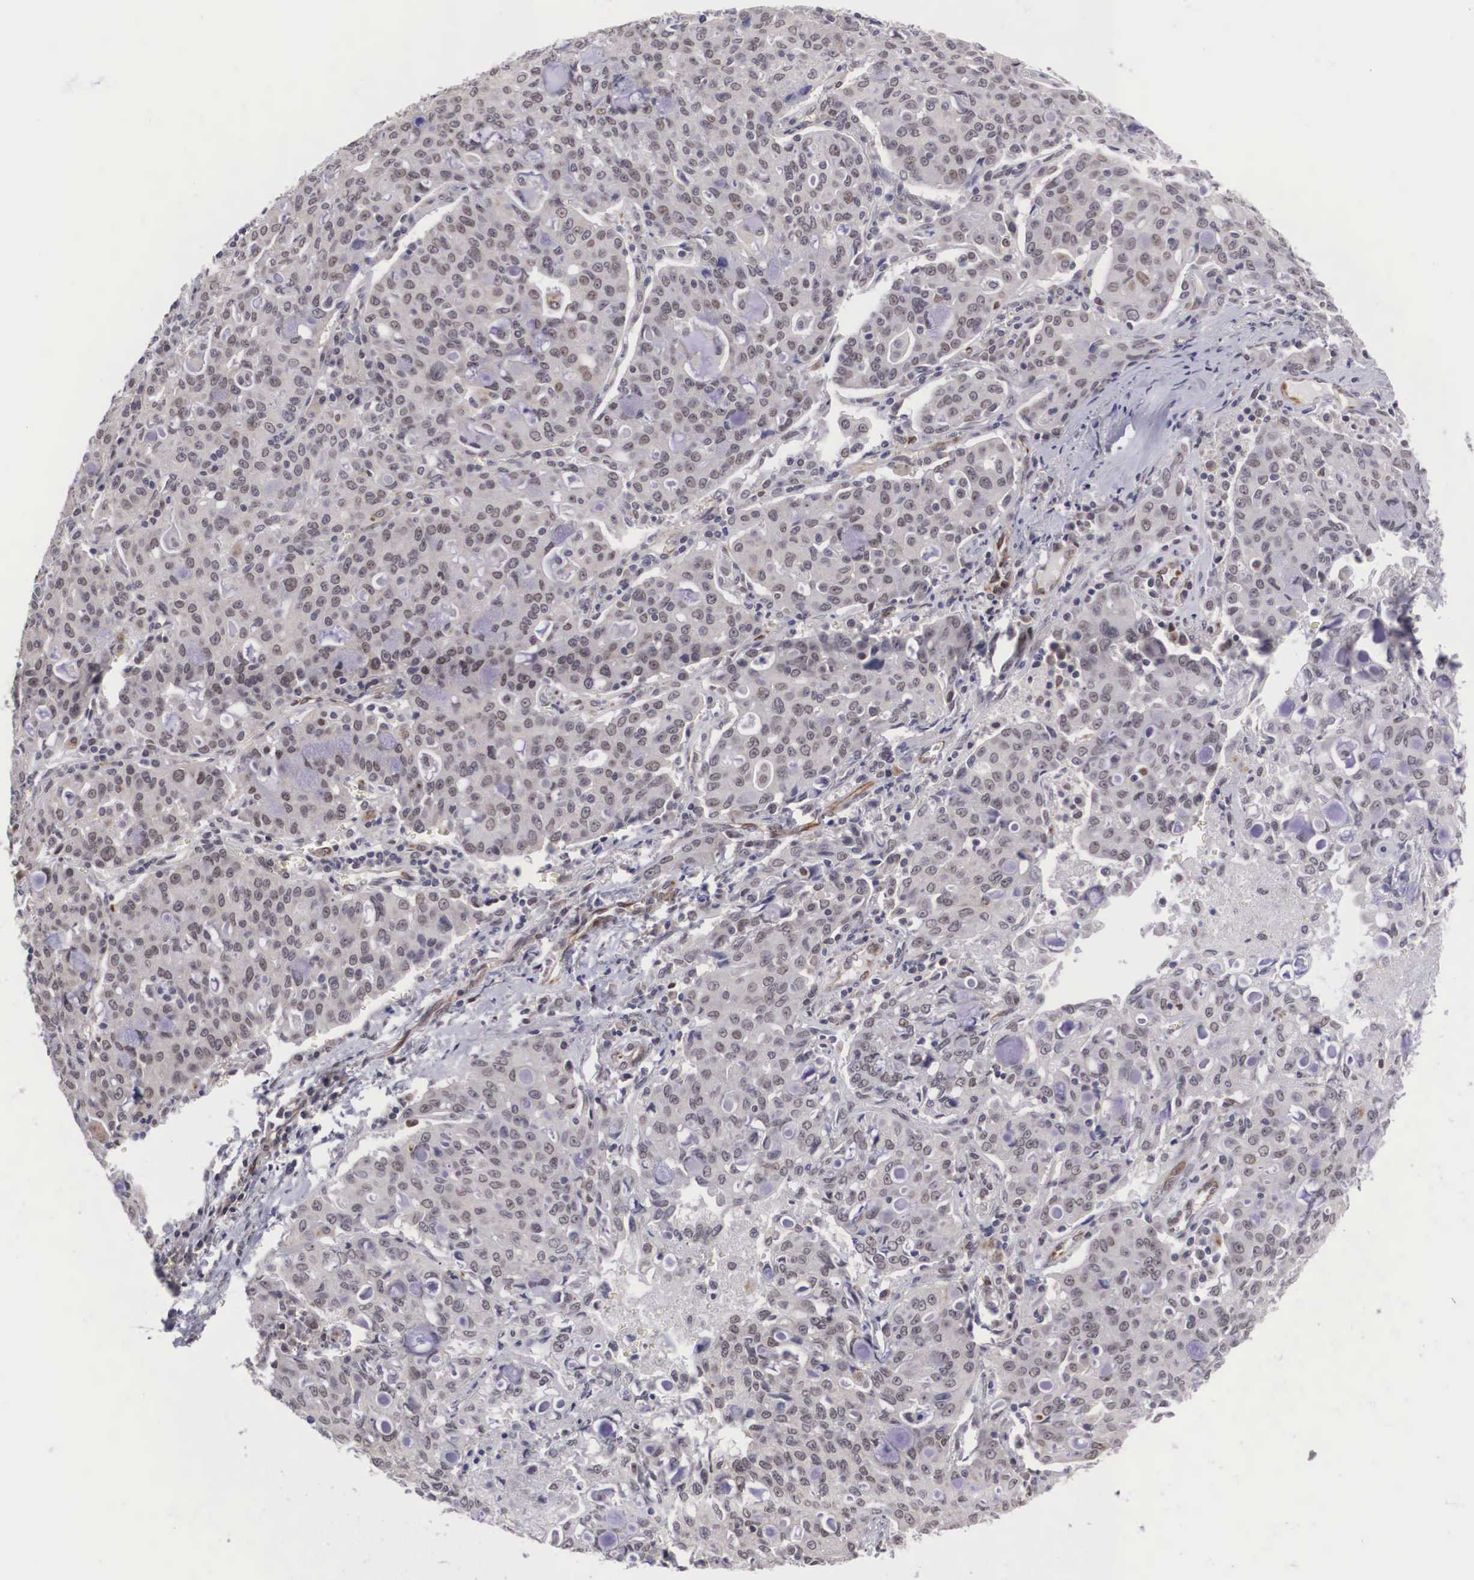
{"staining": {"intensity": "weak", "quantity": "<25%", "location": "nuclear"}, "tissue": "lung cancer", "cell_type": "Tumor cells", "image_type": "cancer", "snomed": [{"axis": "morphology", "description": "Adenocarcinoma, NOS"}, {"axis": "topography", "description": "Lung"}], "caption": "Immunohistochemical staining of human lung adenocarcinoma exhibits no significant positivity in tumor cells.", "gene": "MORC2", "patient": {"sex": "female", "age": 44}}